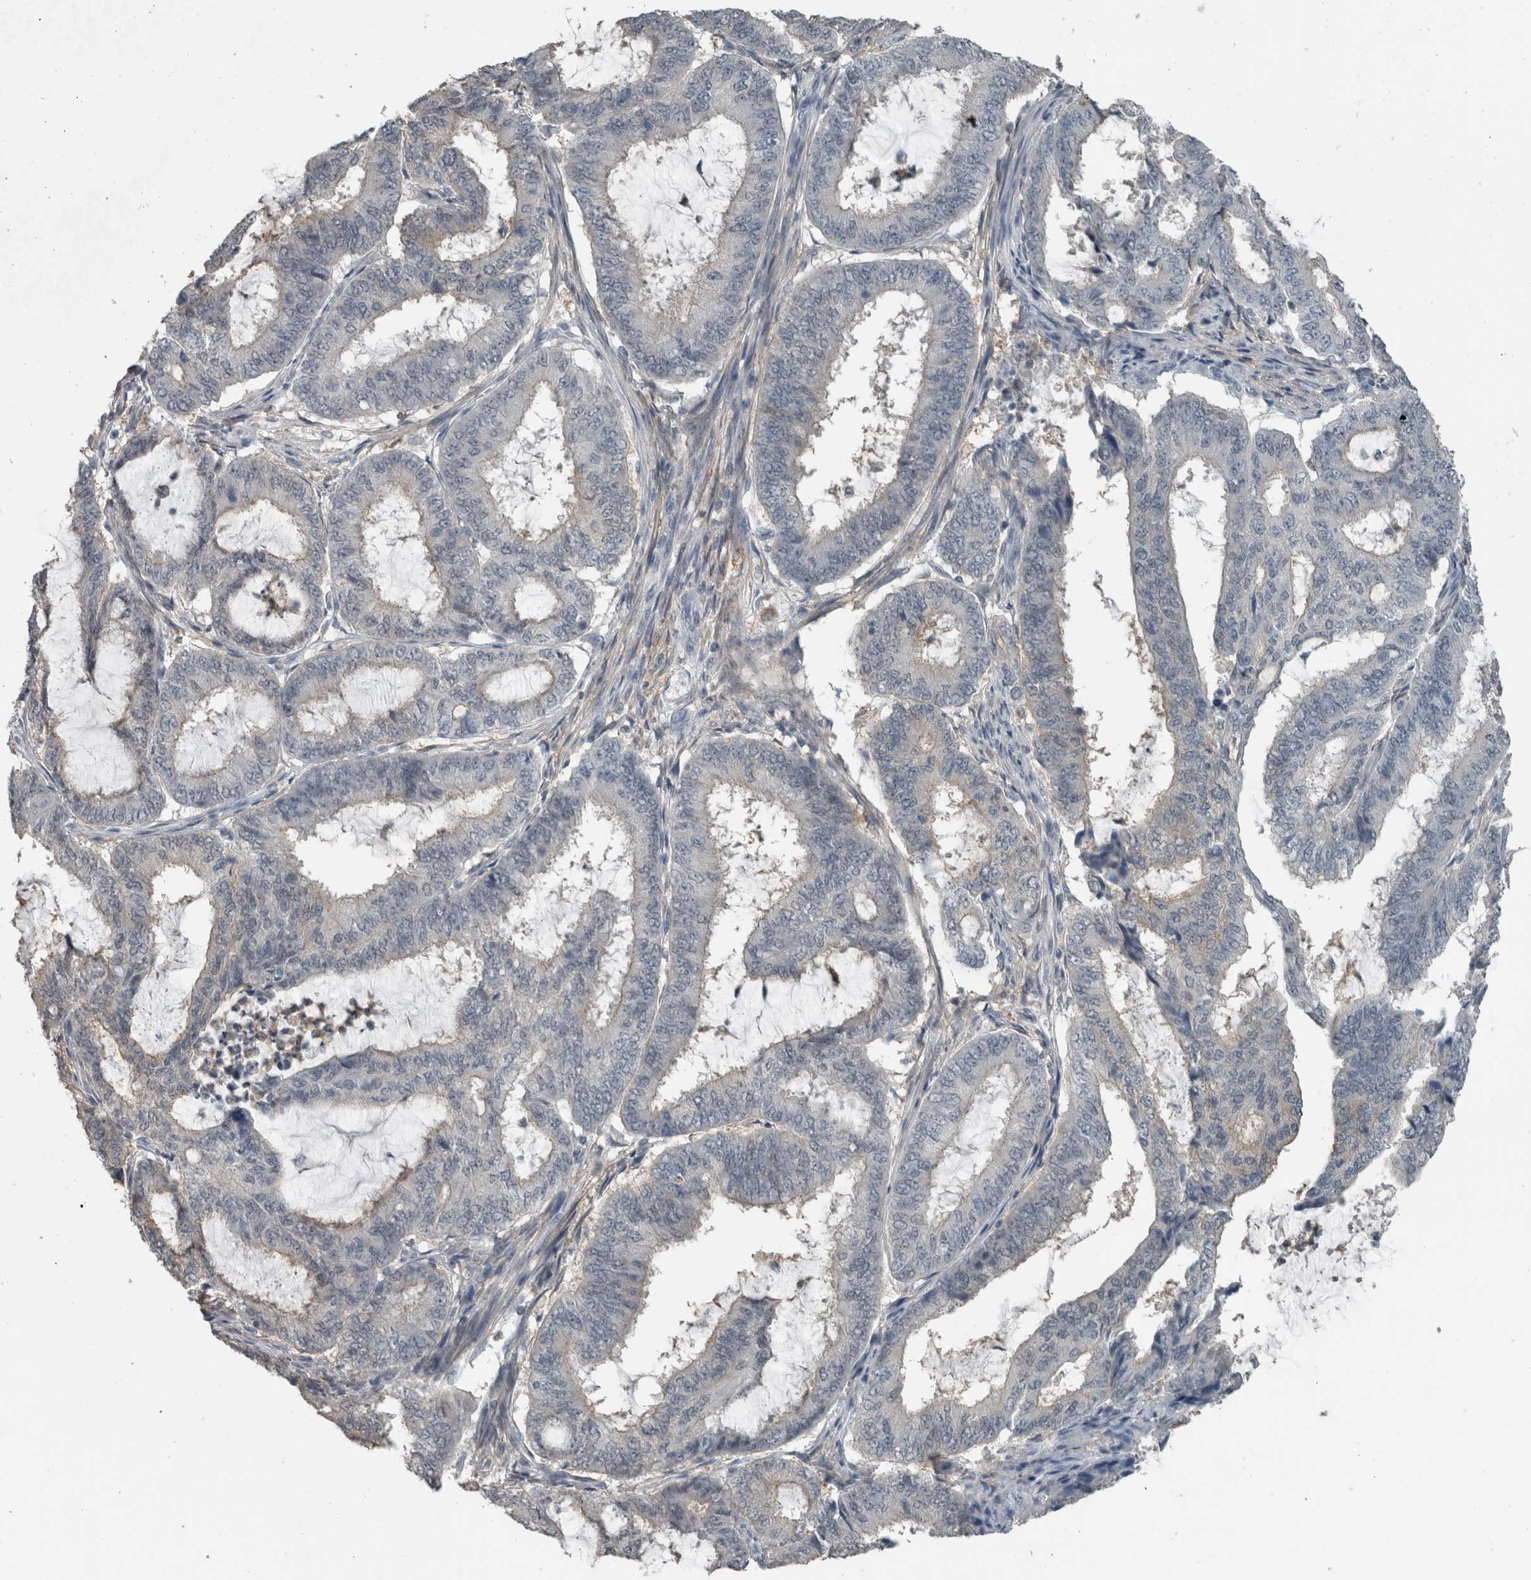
{"staining": {"intensity": "negative", "quantity": "none", "location": "none"}, "tissue": "endometrial cancer", "cell_type": "Tumor cells", "image_type": "cancer", "snomed": [{"axis": "morphology", "description": "Adenocarcinoma, NOS"}, {"axis": "topography", "description": "Endometrium"}], "caption": "IHC micrograph of human endometrial cancer stained for a protein (brown), which exhibits no positivity in tumor cells.", "gene": "ACSF2", "patient": {"sex": "female", "age": 51}}